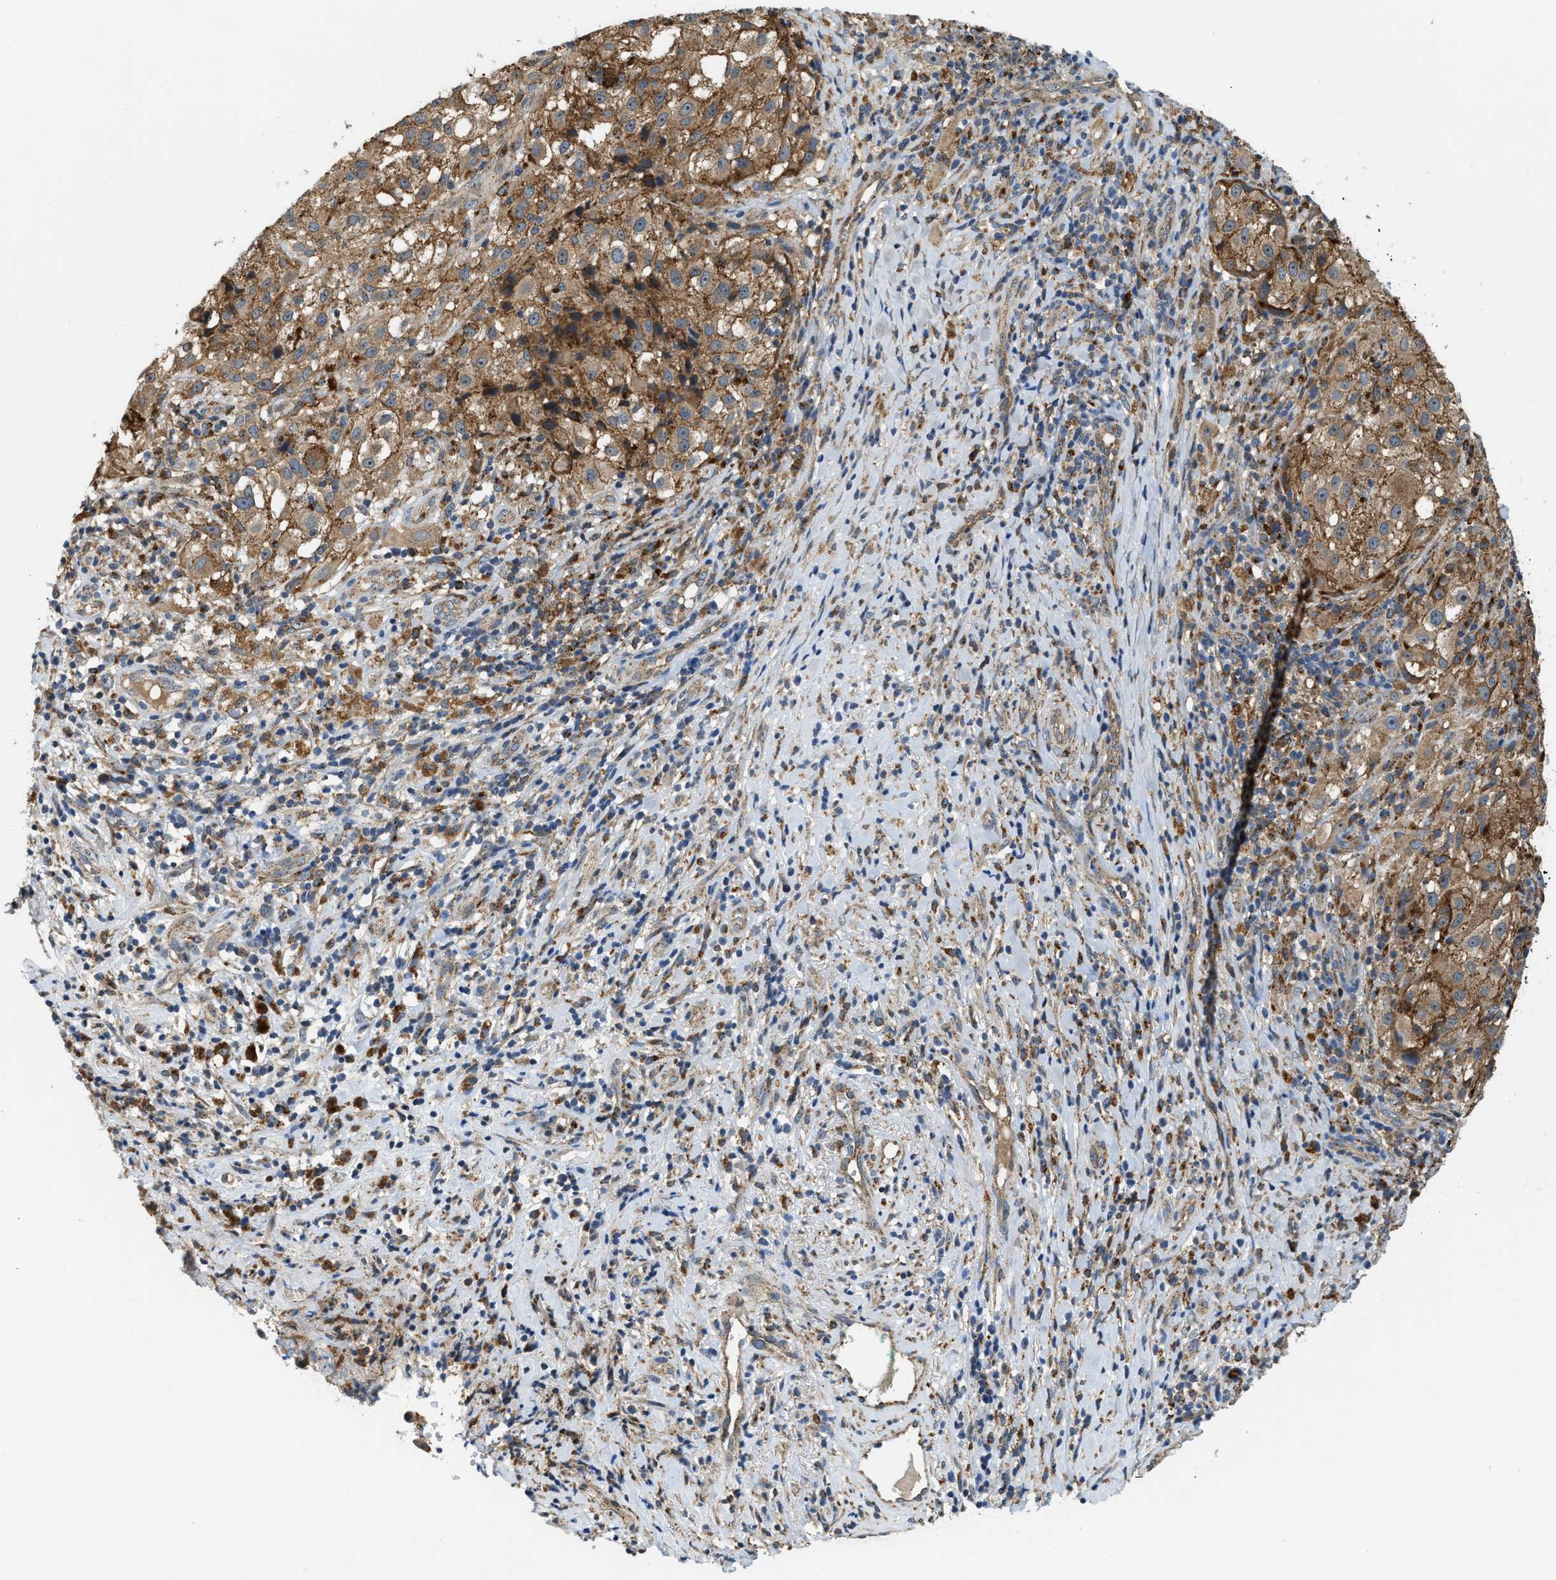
{"staining": {"intensity": "moderate", "quantity": ">75%", "location": "cytoplasmic/membranous"}, "tissue": "melanoma", "cell_type": "Tumor cells", "image_type": "cancer", "snomed": [{"axis": "morphology", "description": "Necrosis, NOS"}, {"axis": "morphology", "description": "Malignant melanoma, NOS"}, {"axis": "topography", "description": "Skin"}], "caption": "A medium amount of moderate cytoplasmic/membranous staining is present in about >75% of tumor cells in melanoma tissue. (DAB = brown stain, brightfield microscopy at high magnification).", "gene": "STARD3NL", "patient": {"sex": "female", "age": 87}}